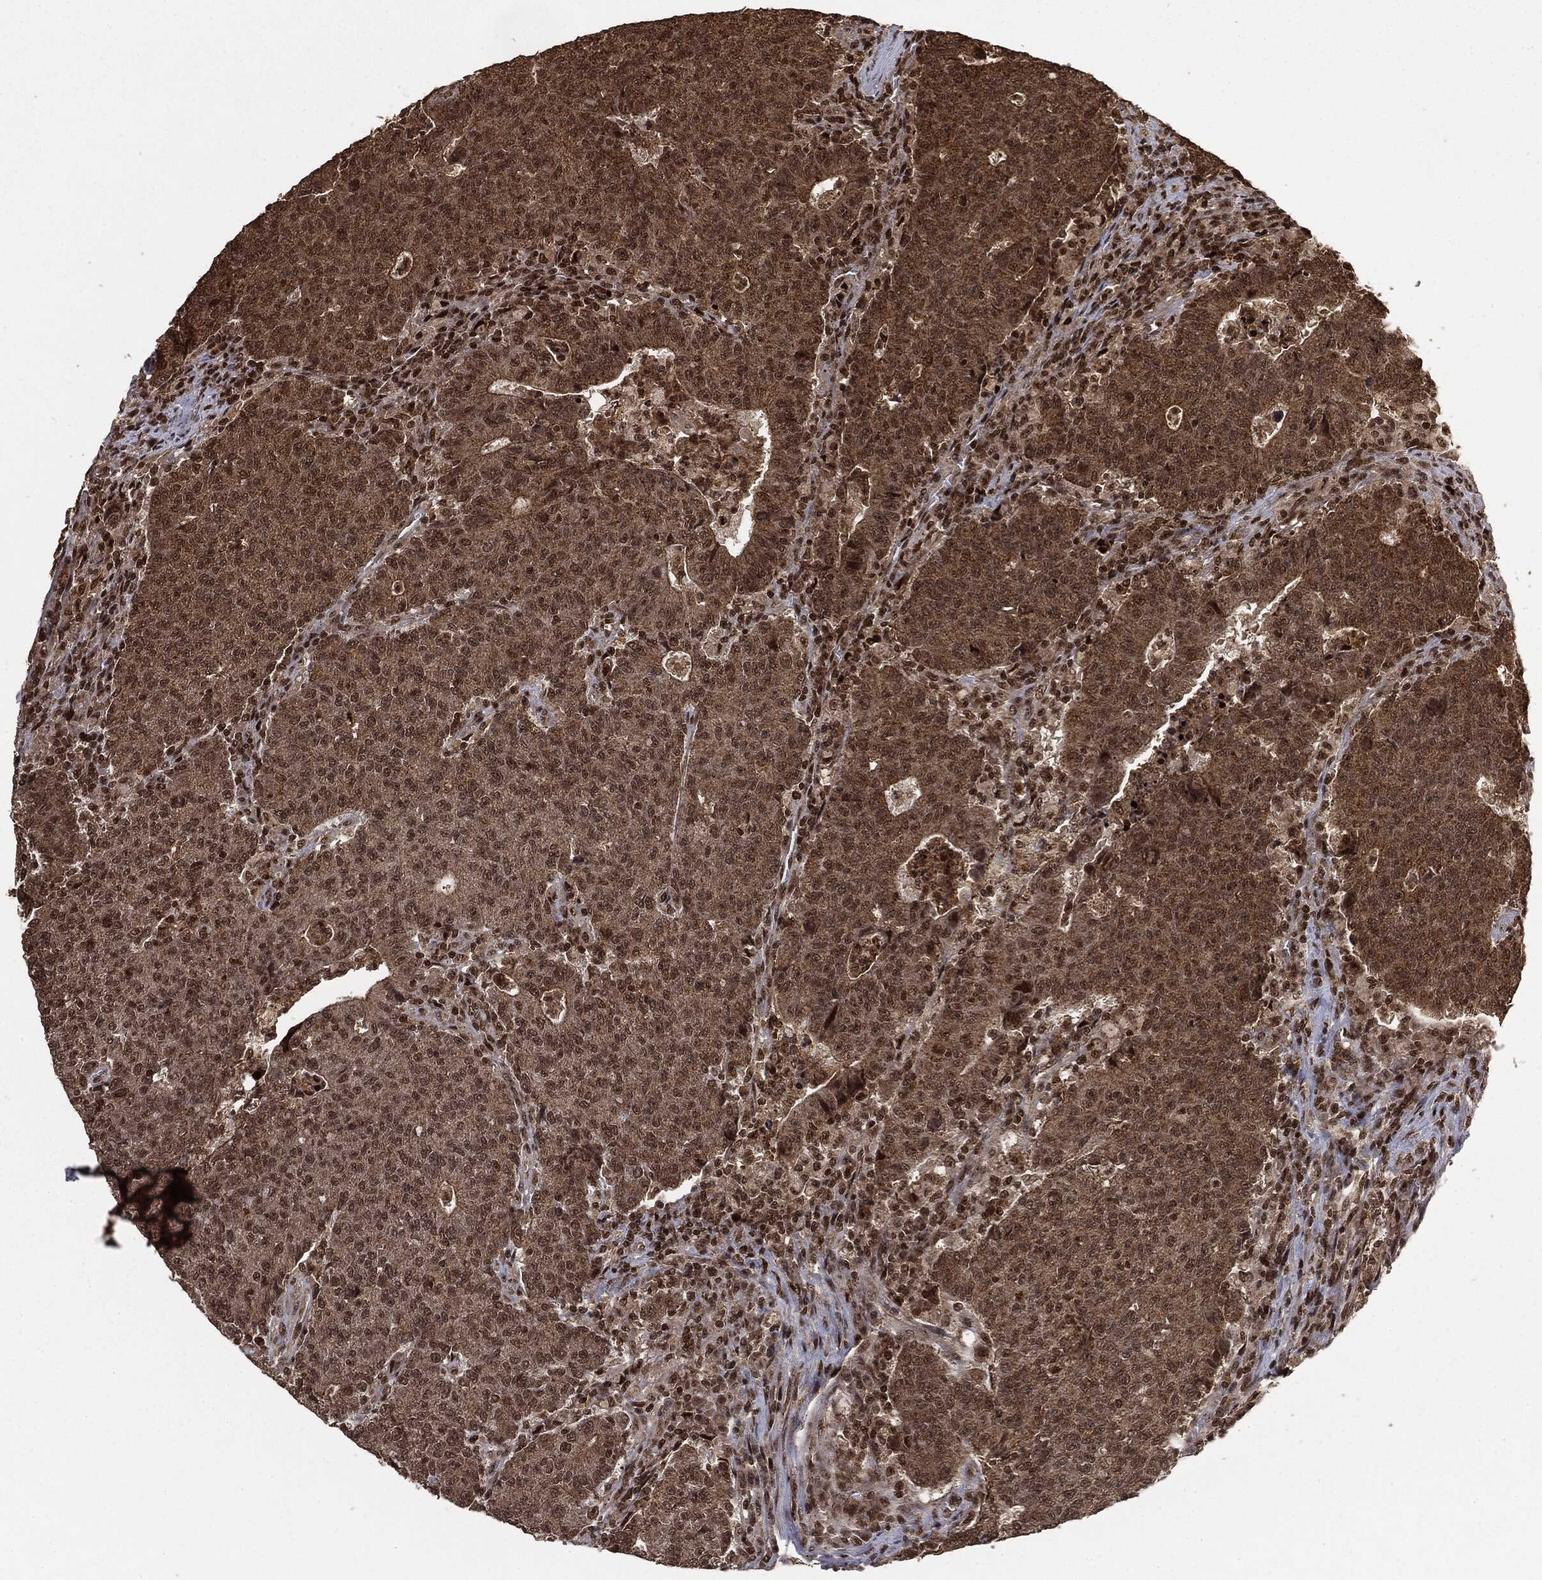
{"staining": {"intensity": "weak", "quantity": ">75%", "location": "cytoplasmic/membranous,nuclear"}, "tissue": "colorectal cancer", "cell_type": "Tumor cells", "image_type": "cancer", "snomed": [{"axis": "morphology", "description": "Adenocarcinoma, NOS"}, {"axis": "topography", "description": "Colon"}], "caption": "Approximately >75% of tumor cells in colorectal cancer demonstrate weak cytoplasmic/membranous and nuclear protein staining as visualized by brown immunohistochemical staining.", "gene": "CTDP1", "patient": {"sex": "female", "age": 75}}